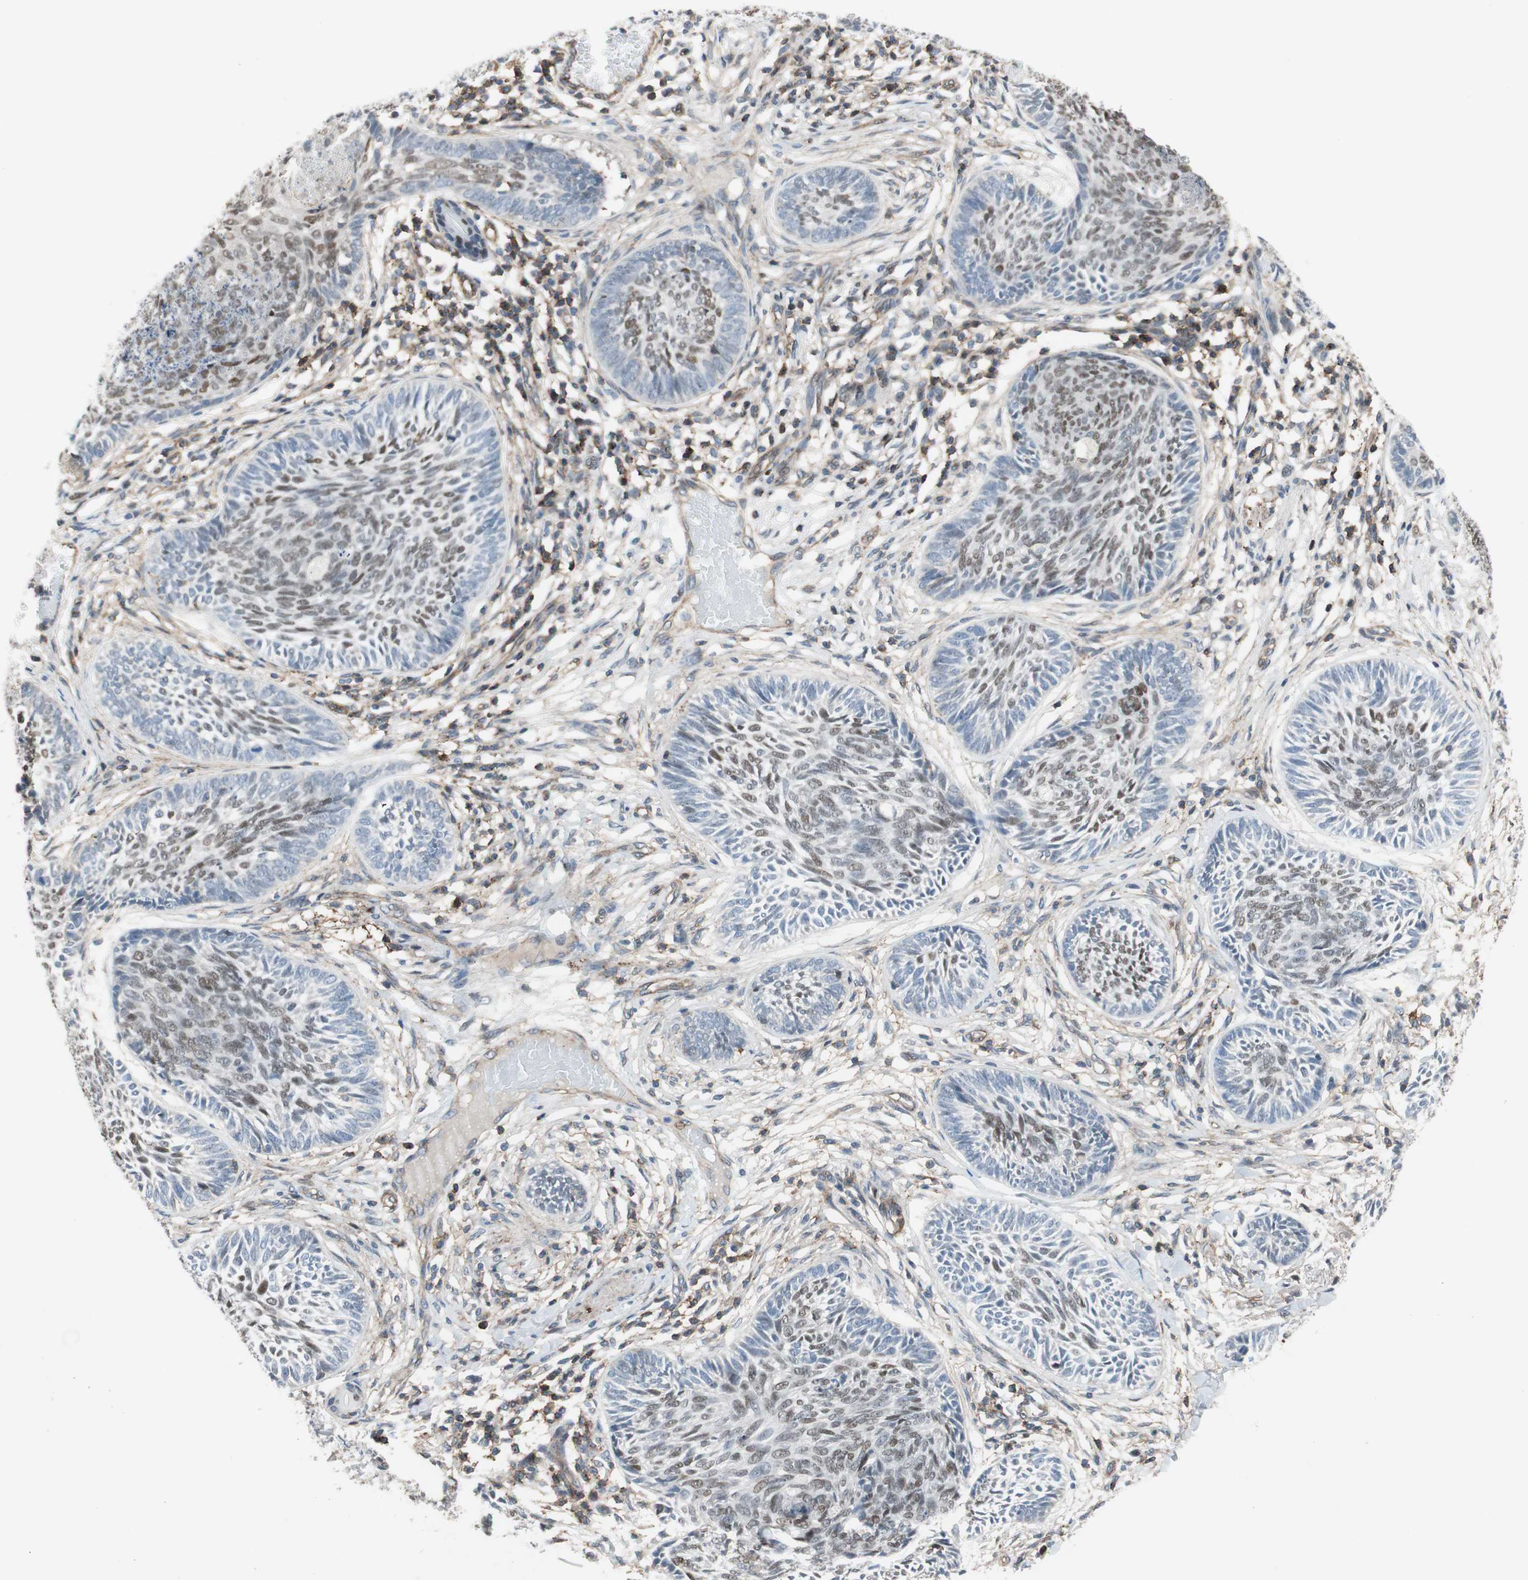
{"staining": {"intensity": "moderate", "quantity": "25%-75%", "location": "nuclear"}, "tissue": "skin cancer", "cell_type": "Tumor cells", "image_type": "cancer", "snomed": [{"axis": "morphology", "description": "Papilloma, NOS"}, {"axis": "morphology", "description": "Basal cell carcinoma"}, {"axis": "topography", "description": "Skin"}], "caption": "Skin cancer (basal cell carcinoma) stained with DAB immunohistochemistry (IHC) displays medium levels of moderate nuclear staining in about 25%-75% of tumor cells.", "gene": "GRHL1", "patient": {"sex": "male", "age": 87}}